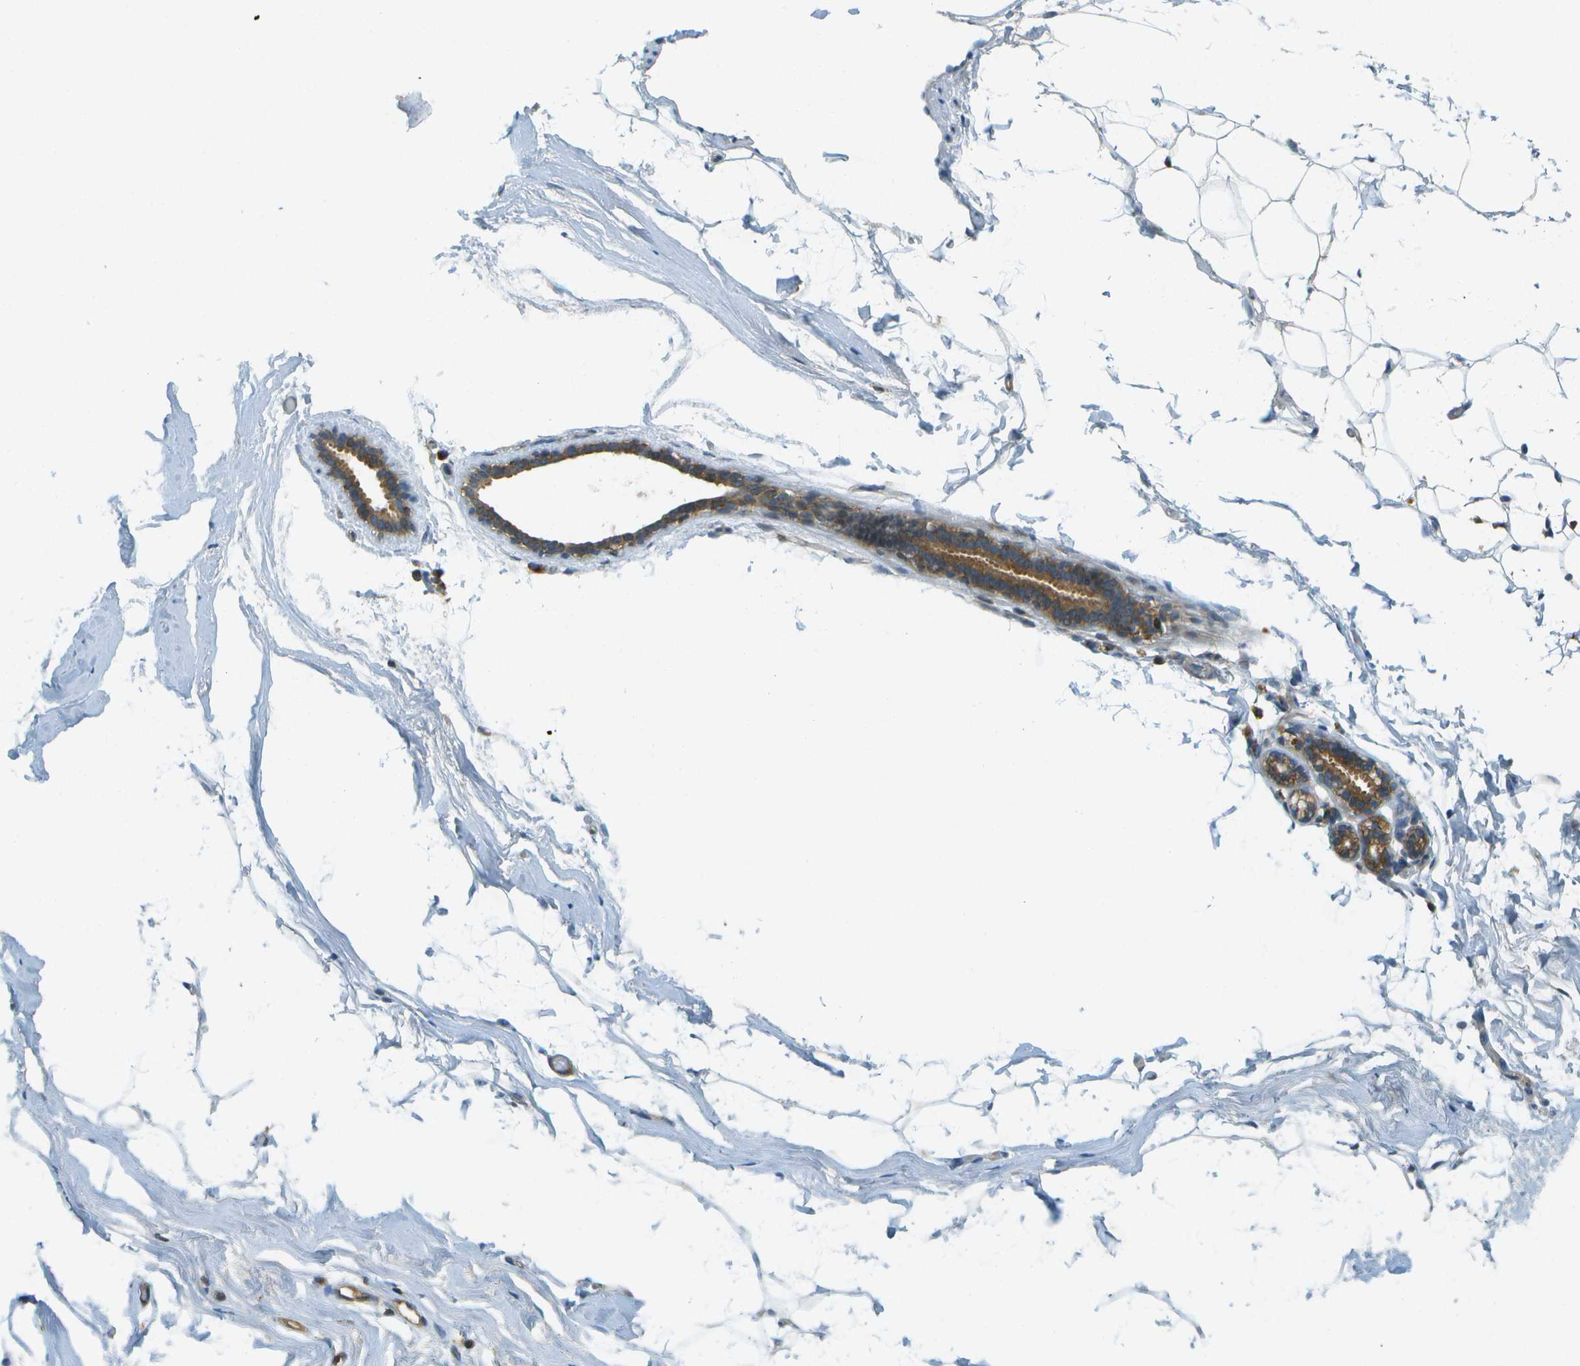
{"staining": {"intensity": "weak", "quantity": "25%-75%", "location": "cytoplasmic/membranous"}, "tissue": "adipose tissue", "cell_type": "Adipocytes", "image_type": "normal", "snomed": [{"axis": "morphology", "description": "Normal tissue, NOS"}, {"axis": "topography", "description": "Breast"}, {"axis": "topography", "description": "Soft tissue"}], "caption": "High-magnification brightfield microscopy of normal adipose tissue stained with DAB (brown) and counterstained with hematoxylin (blue). adipocytes exhibit weak cytoplasmic/membranous expression is appreciated in about25%-75% of cells.", "gene": "TMTC1", "patient": {"sex": "female", "age": 75}}